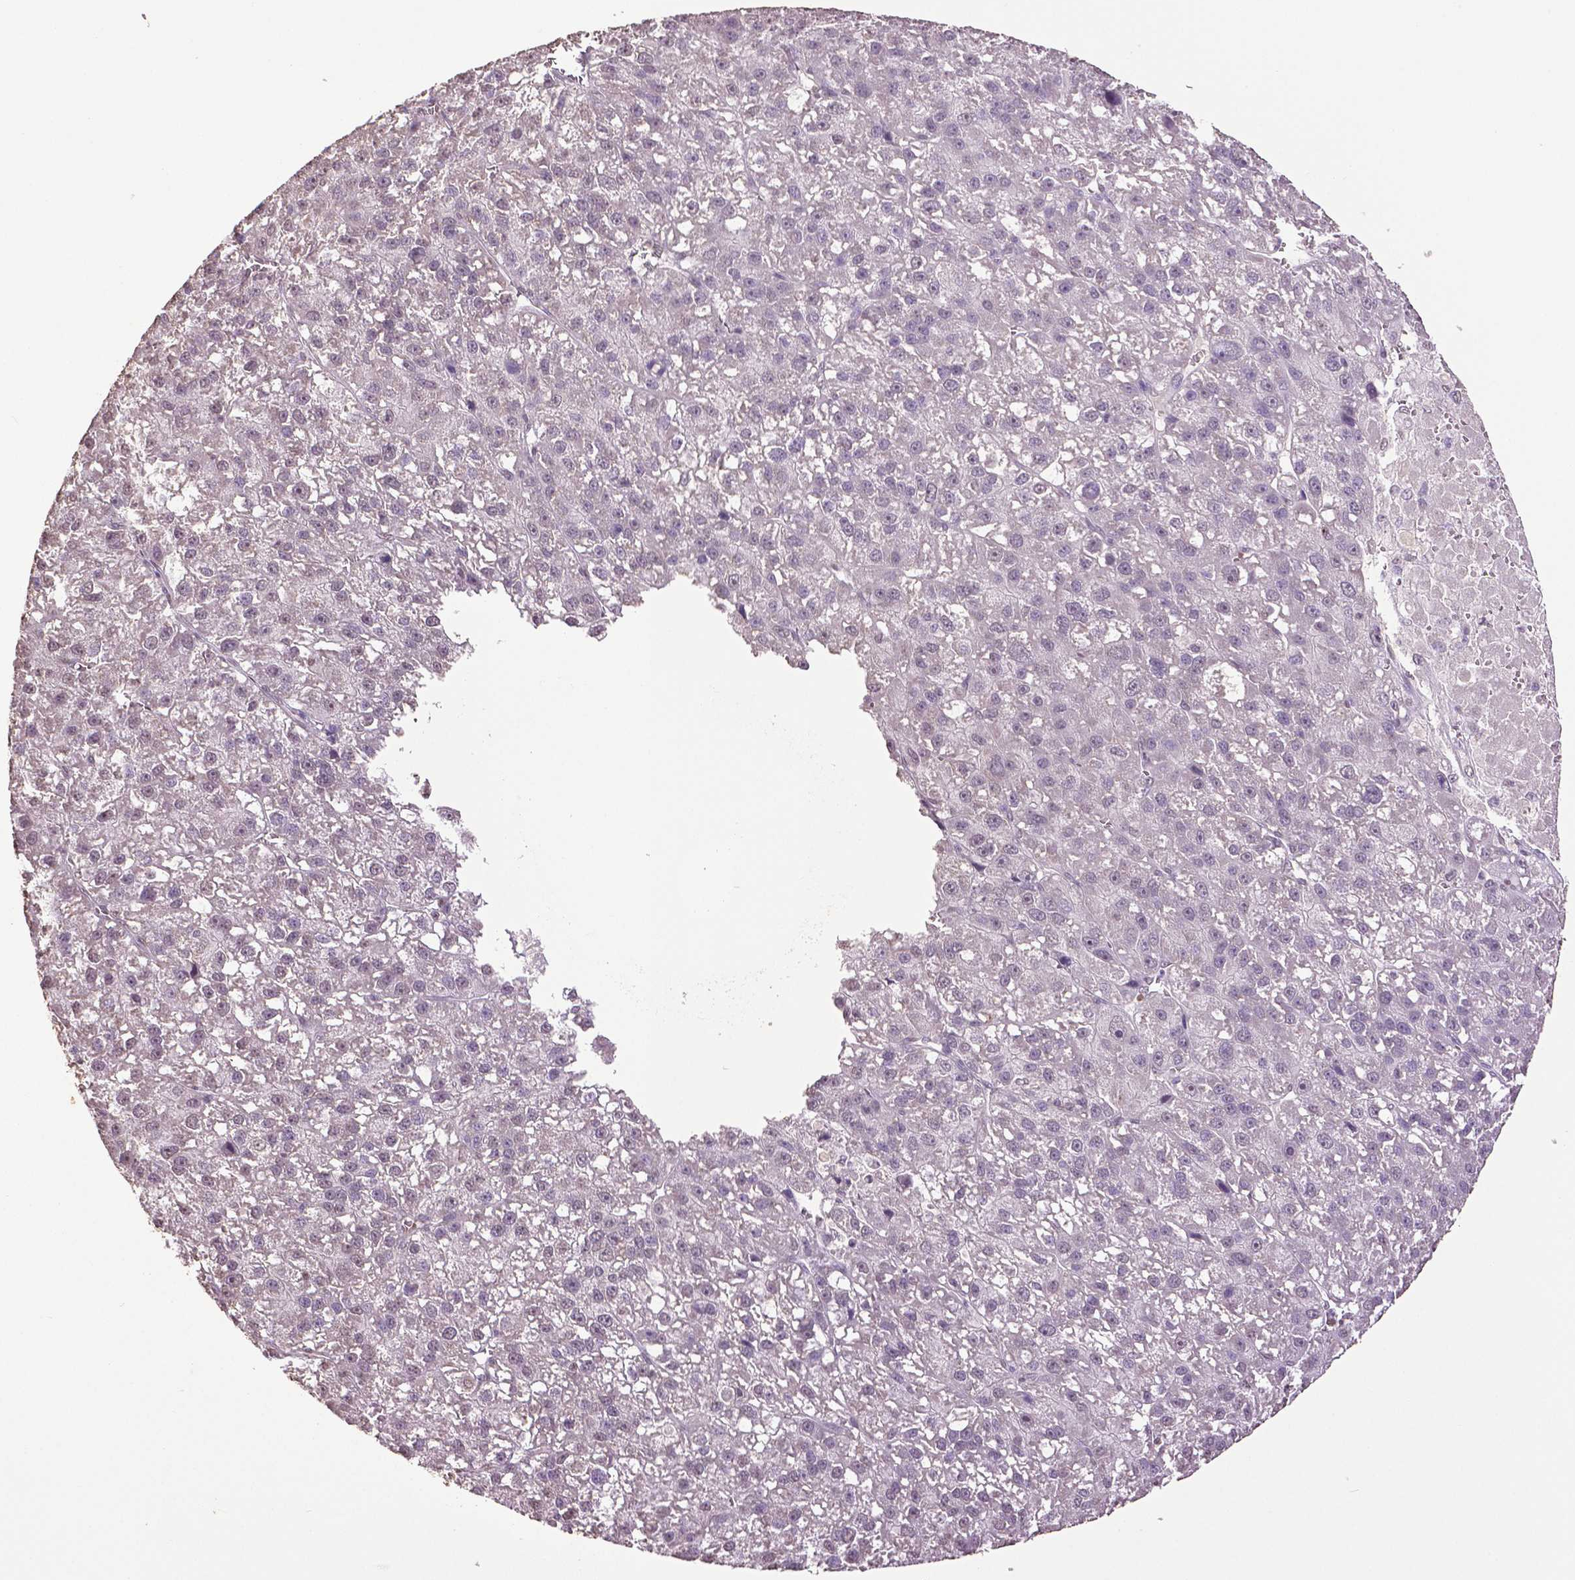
{"staining": {"intensity": "negative", "quantity": "none", "location": "none"}, "tissue": "liver cancer", "cell_type": "Tumor cells", "image_type": "cancer", "snomed": [{"axis": "morphology", "description": "Carcinoma, Hepatocellular, NOS"}, {"axis": "topography", "description": "Liver"}], "caption": "Liver cancer (hepatocellular carcinoma) stained for a protein using immunohistochemistry (IHC) reveals no expression tumor cells.", "gene": "RUNX3", "patient": {"sex": "female", "age": 70}}